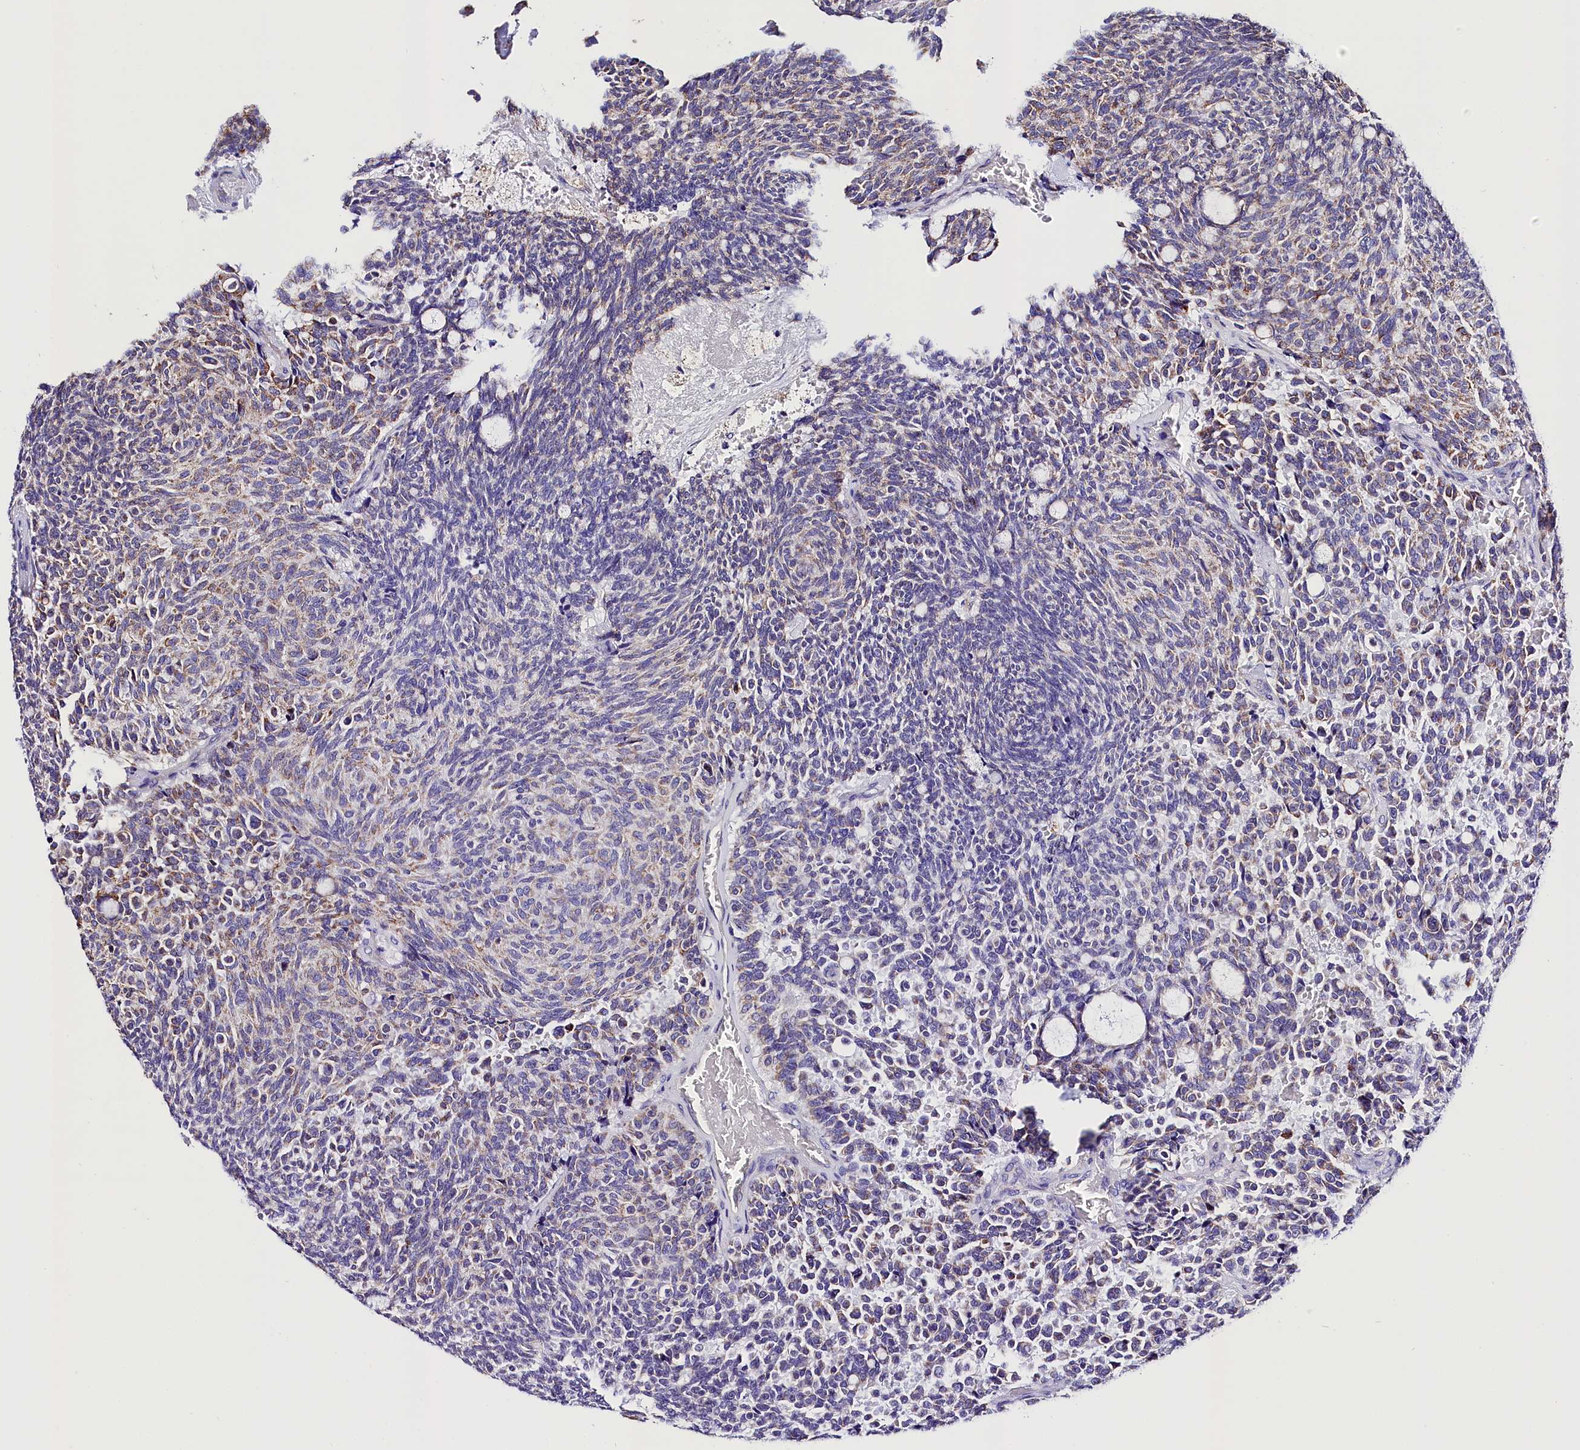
{"staining": {"intensity": "weak", "quantity": "<25%", "location": "cytoplasmic/membranous"}, "tissue": "carcinoid", "cell_type": "Tumor cells", "image_type": "cancer", "snomed": [{"axis": "morphology", "description": "Carcinoid, malignant, NOS"}, {"axis": "topography", "description": "Pancreas"}], "caption": "Immunohistochemistry (IHC) of malignant carcinoid reveals no positivity in tumor cells. The staining was performed using DAB to visualize the protein expression in brown, while the nuclei were stained in blue with hematoxylin (Magnification: 20x).", "gene": "ACAA2", "patient": {"sex": "female", "age": 54}}